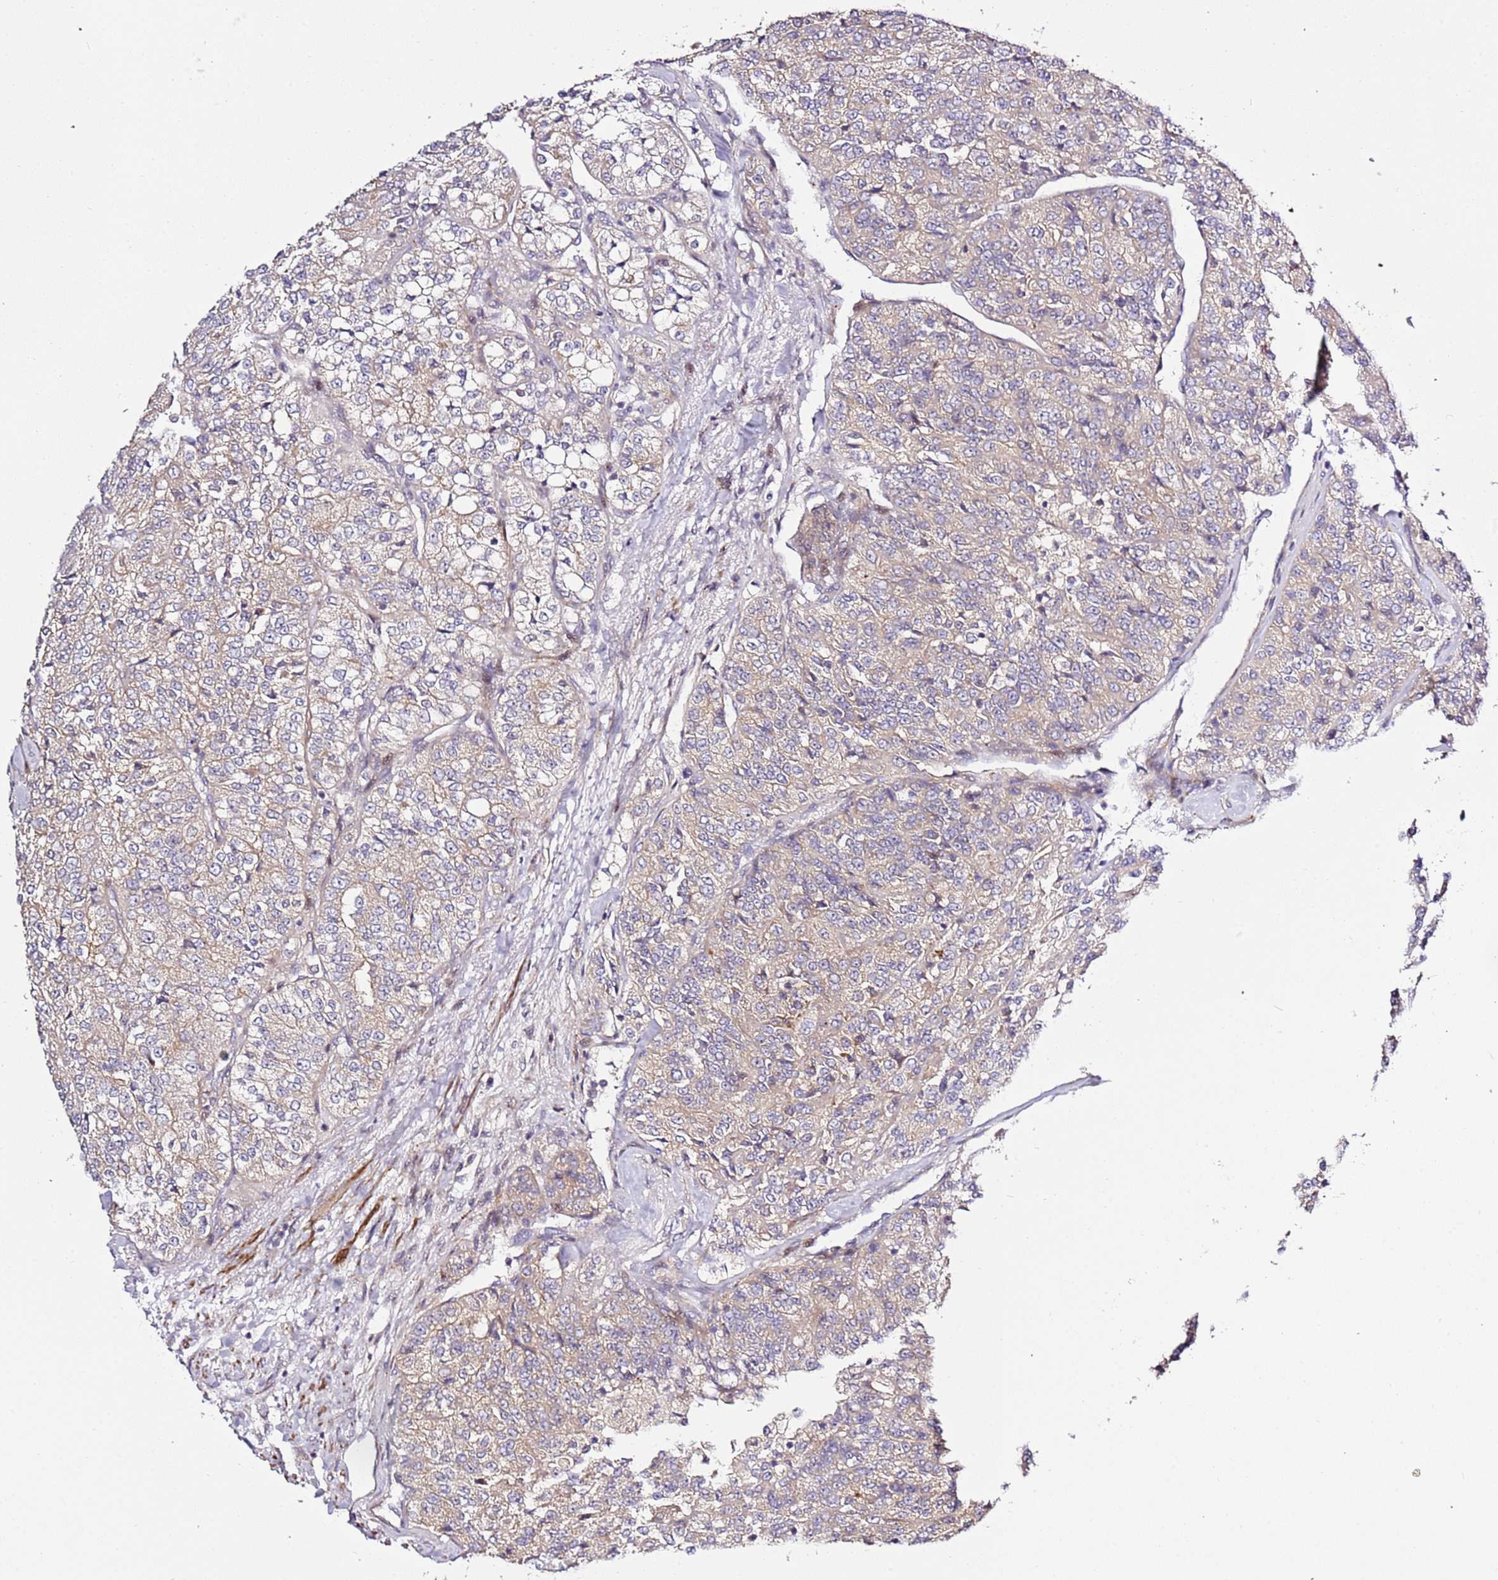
{"staining": {"intensity": "weak", "quantity": "25%-75%", "location": "cytoplasmic/membranous"}, "tissue": "renal cancer", "cell_type": "Tumor cells", "image_type": "cancer", "snomed": [{"axis": "morphology", "description": "Adenocarcinoma, NOS"}, {"axis": "topography", "description": "Kidney"}], "caption": "Weak cytoplasmic/membranous staining for a protein is appreciated in about 25%-75% of tumor cells of renal cancer (adenocarcinoma) using IHC.", "gene": "PVRIG", "patient": {"sex": "female", "age": 63}}